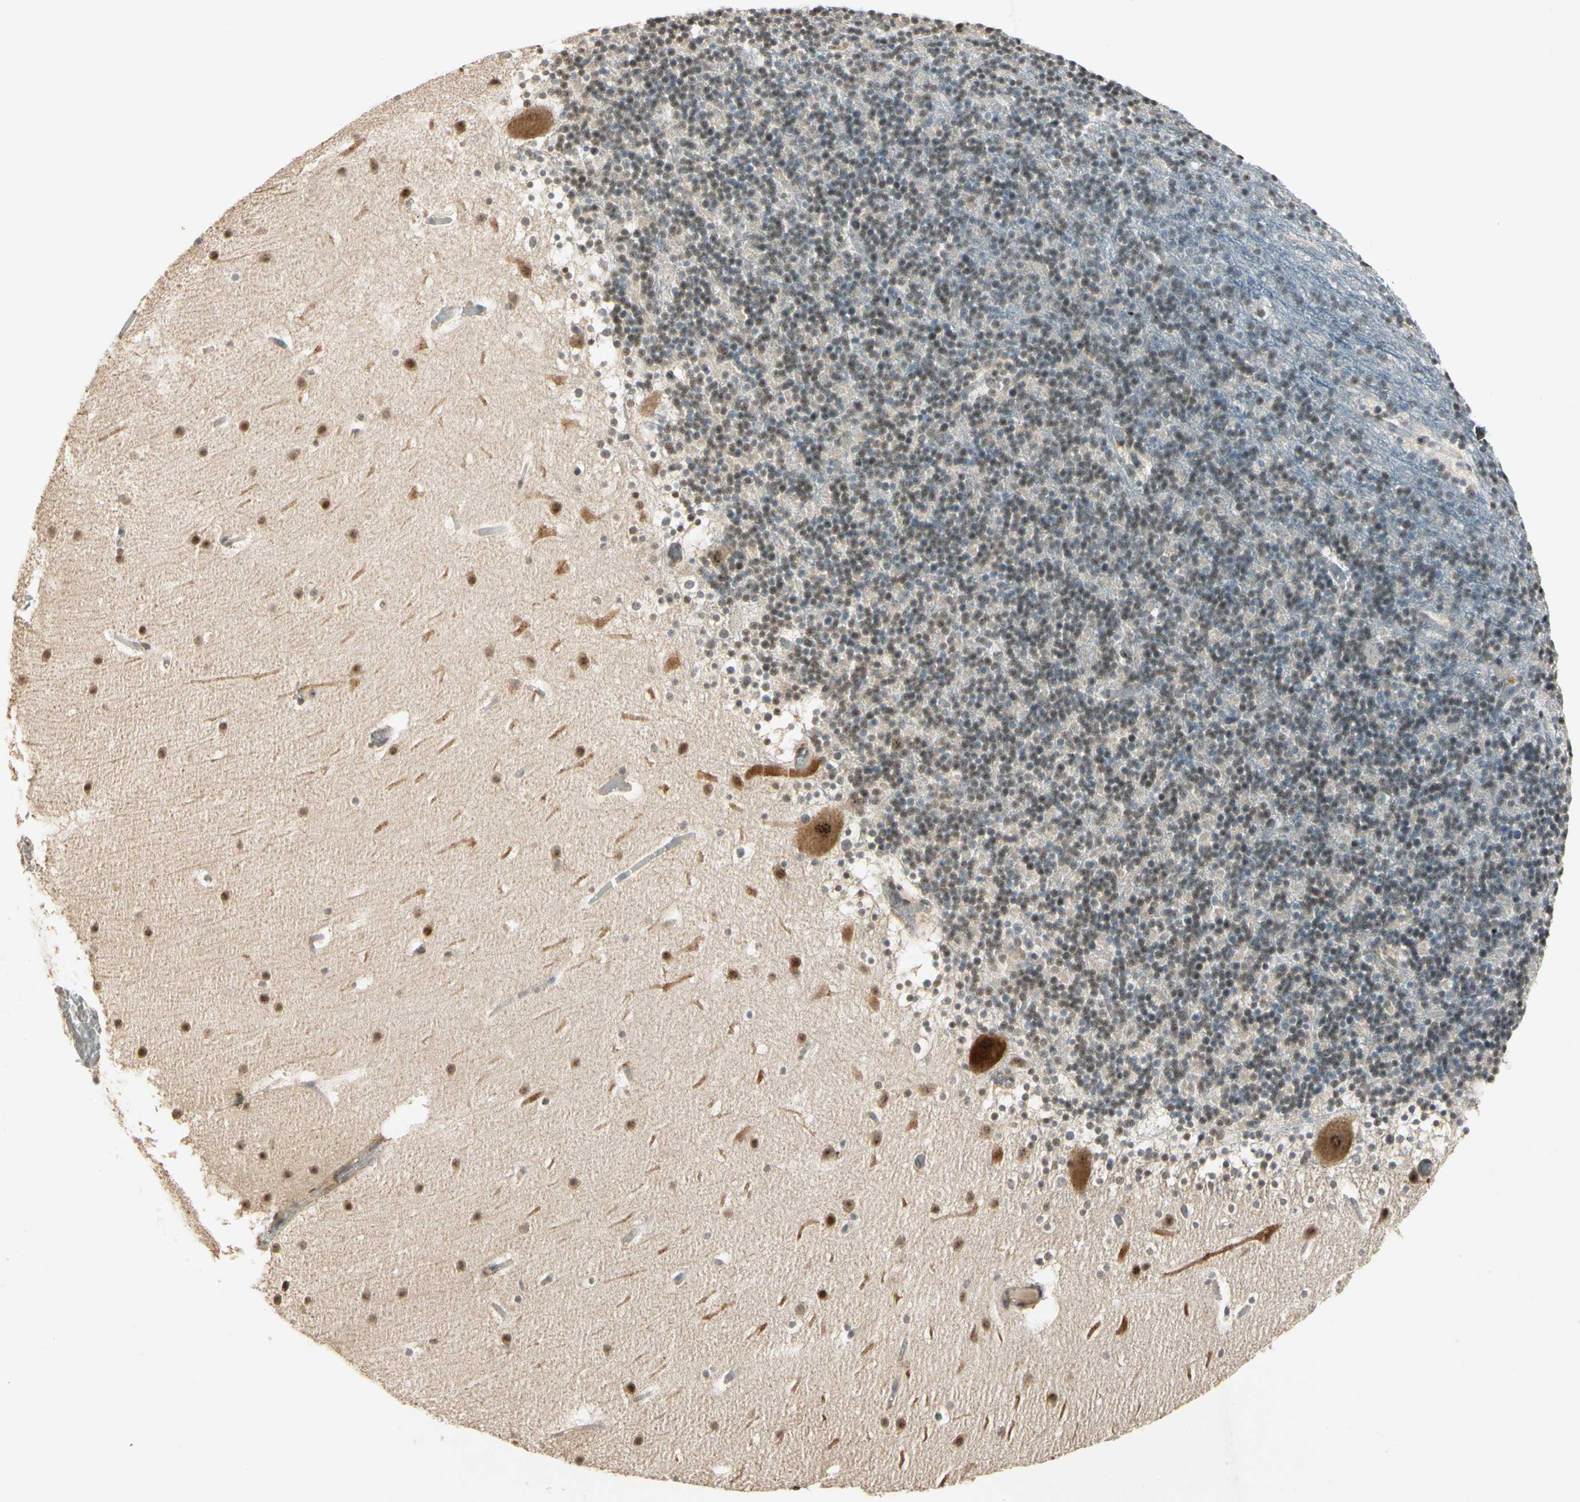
{"staining": {"intensity": "negative", "quantity": "none", "location": "none"}, "tissue": "cerebellum", "cell_type": "Cells in granular layer", "image_type": "normal", "snomed": [{"axis": "morphology", "description": "Normal tissue, NOS"}, {"axis": "topography", "description": "Cerebellum"}], "caption": "A micrograph of human cerebellum is negative for staining in cells in granular layer. (DAB (3,3'-diaminobenzidine) IHC, high magnification).", "gene": "MCPH1", "patient": {"sex": "male", "age": 45}}